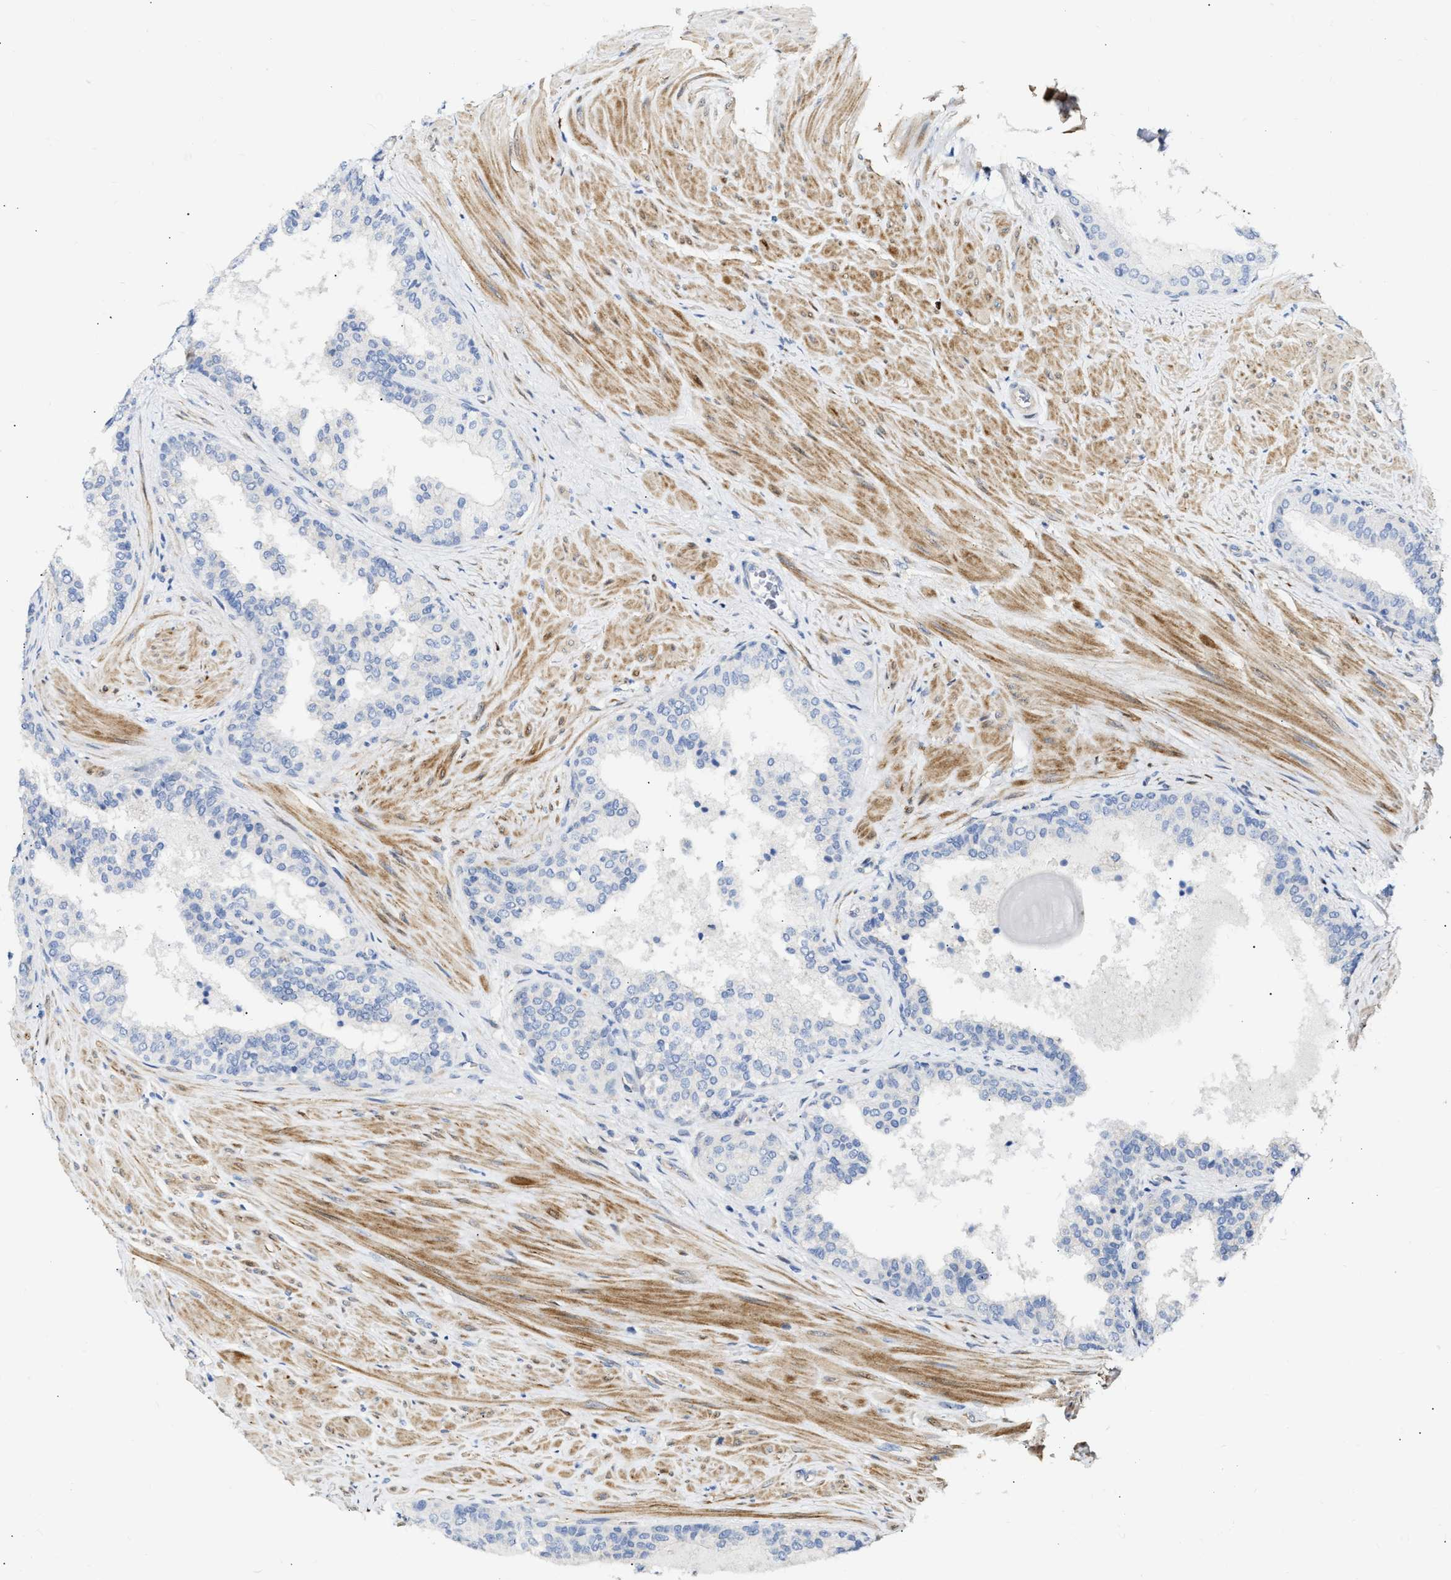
{"staining": {"intensity": "negative", "quantity": "none", "location": "none"}, "tissue": "prostate cancer", "cell_type": "Tumor cells", "image_type": "cancer", "snomed": [{"axis": "morphology", "description": "Adenocarcinoma, Low grade"}, {"axis": "topography", "description": "Prostate"}], "caption": "The immunohistochemistry image has no significant positivity in tumor cells of low-grade adenocarcinoma (prostate) tissue.", "gene": "FHL1", "patient": {"sex": "male", "age": 60}}